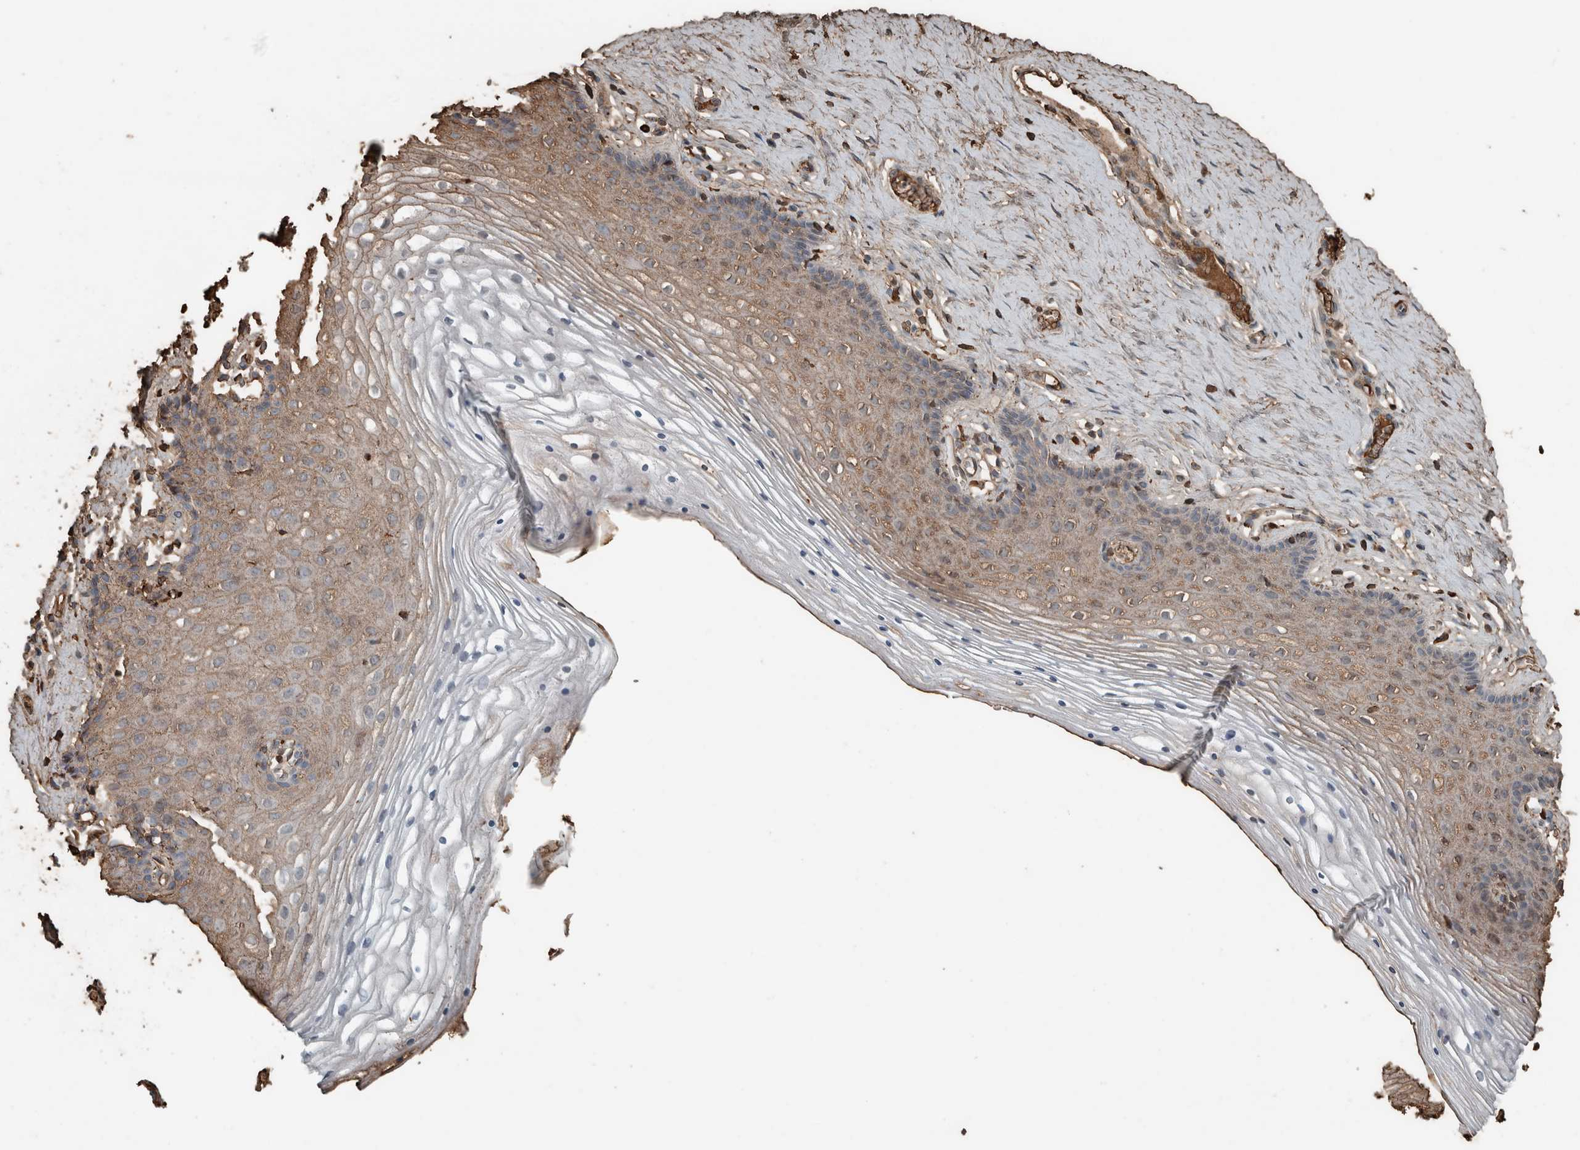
{"staining": {"intensity": "moderate", "quantity": "25%-75%", "location": "cytoplasmic/membranous"}, "tissue": "vagina", "cell_type": "Squamous epithelial cells", "image_type": "normal", "snomed": [{"axis": "morphology", "description": "Normal tissue, NOS"}, {"axis": "topography", "description": "Vagina"}], "caption": "Human vagina stained for a protein (brown) displays moderate cytoplasmic/membranous positive positivity in approximately 25%-75% of squamous epithelial cells.", "gene": "USP34", "patient": {"sex": "female", "age": 32}}